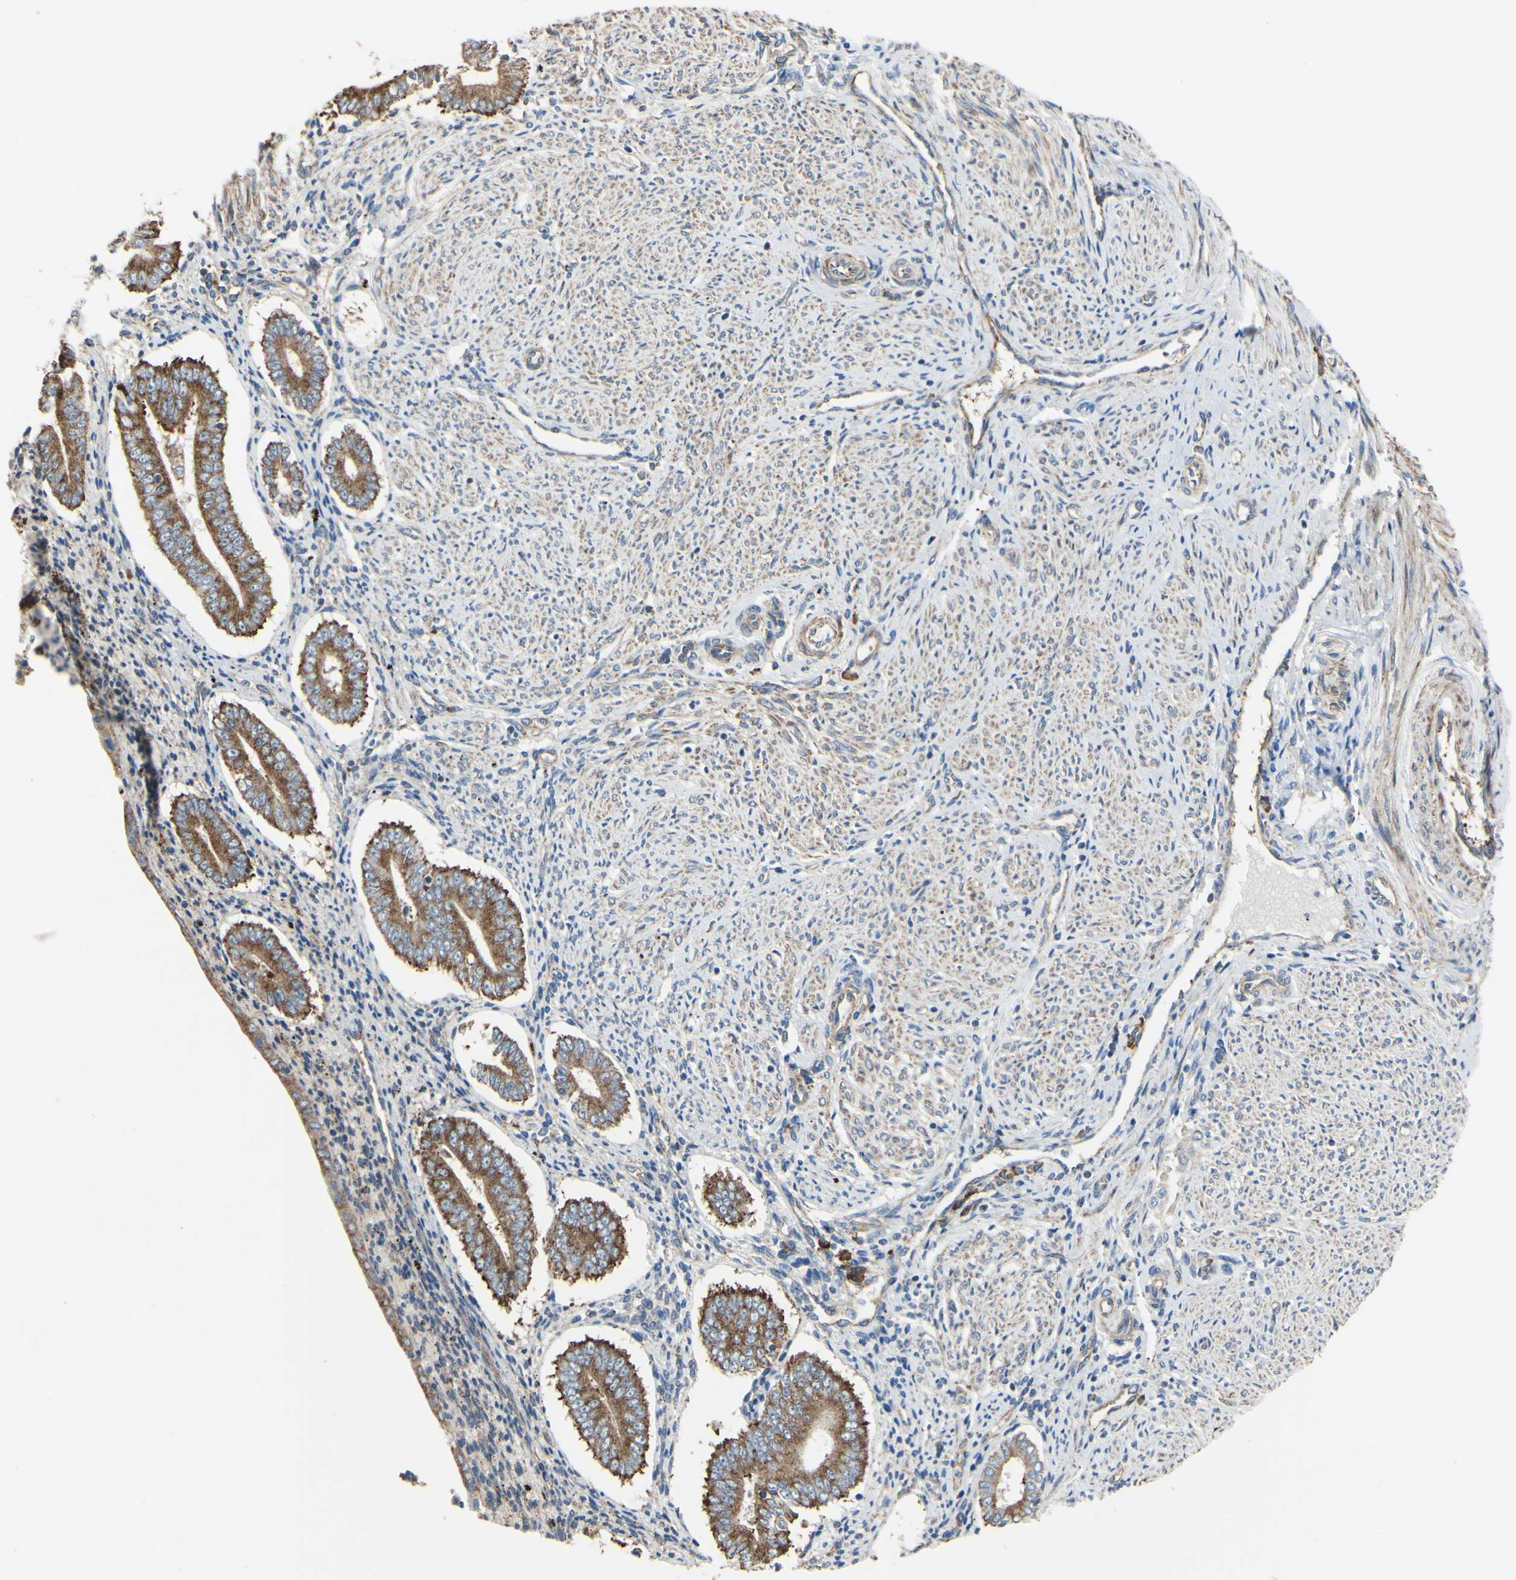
{"staining": {"intensity": "weak", "quantity": "25%-75%", "location": "cytoplasmic/membranous"}, "tissue": "endometrium", "cell_type": "Cells in endometrial stroma", "image_type": "normal", "snomed": [{"axis": "morphology", "description": "Normal tissue, NOS"}, {"axis": "topography", "description": "Endometrium"}], "caption": "An image showing weak cytoplasmic/membranous staining in approximately 25%-75% of cells in endometrial stroma in unremarkable endometrium, as visualized by brown immunohistochemical staining.", "gene": "BECN1", "patient": {"sex": "female", "age": 42}}